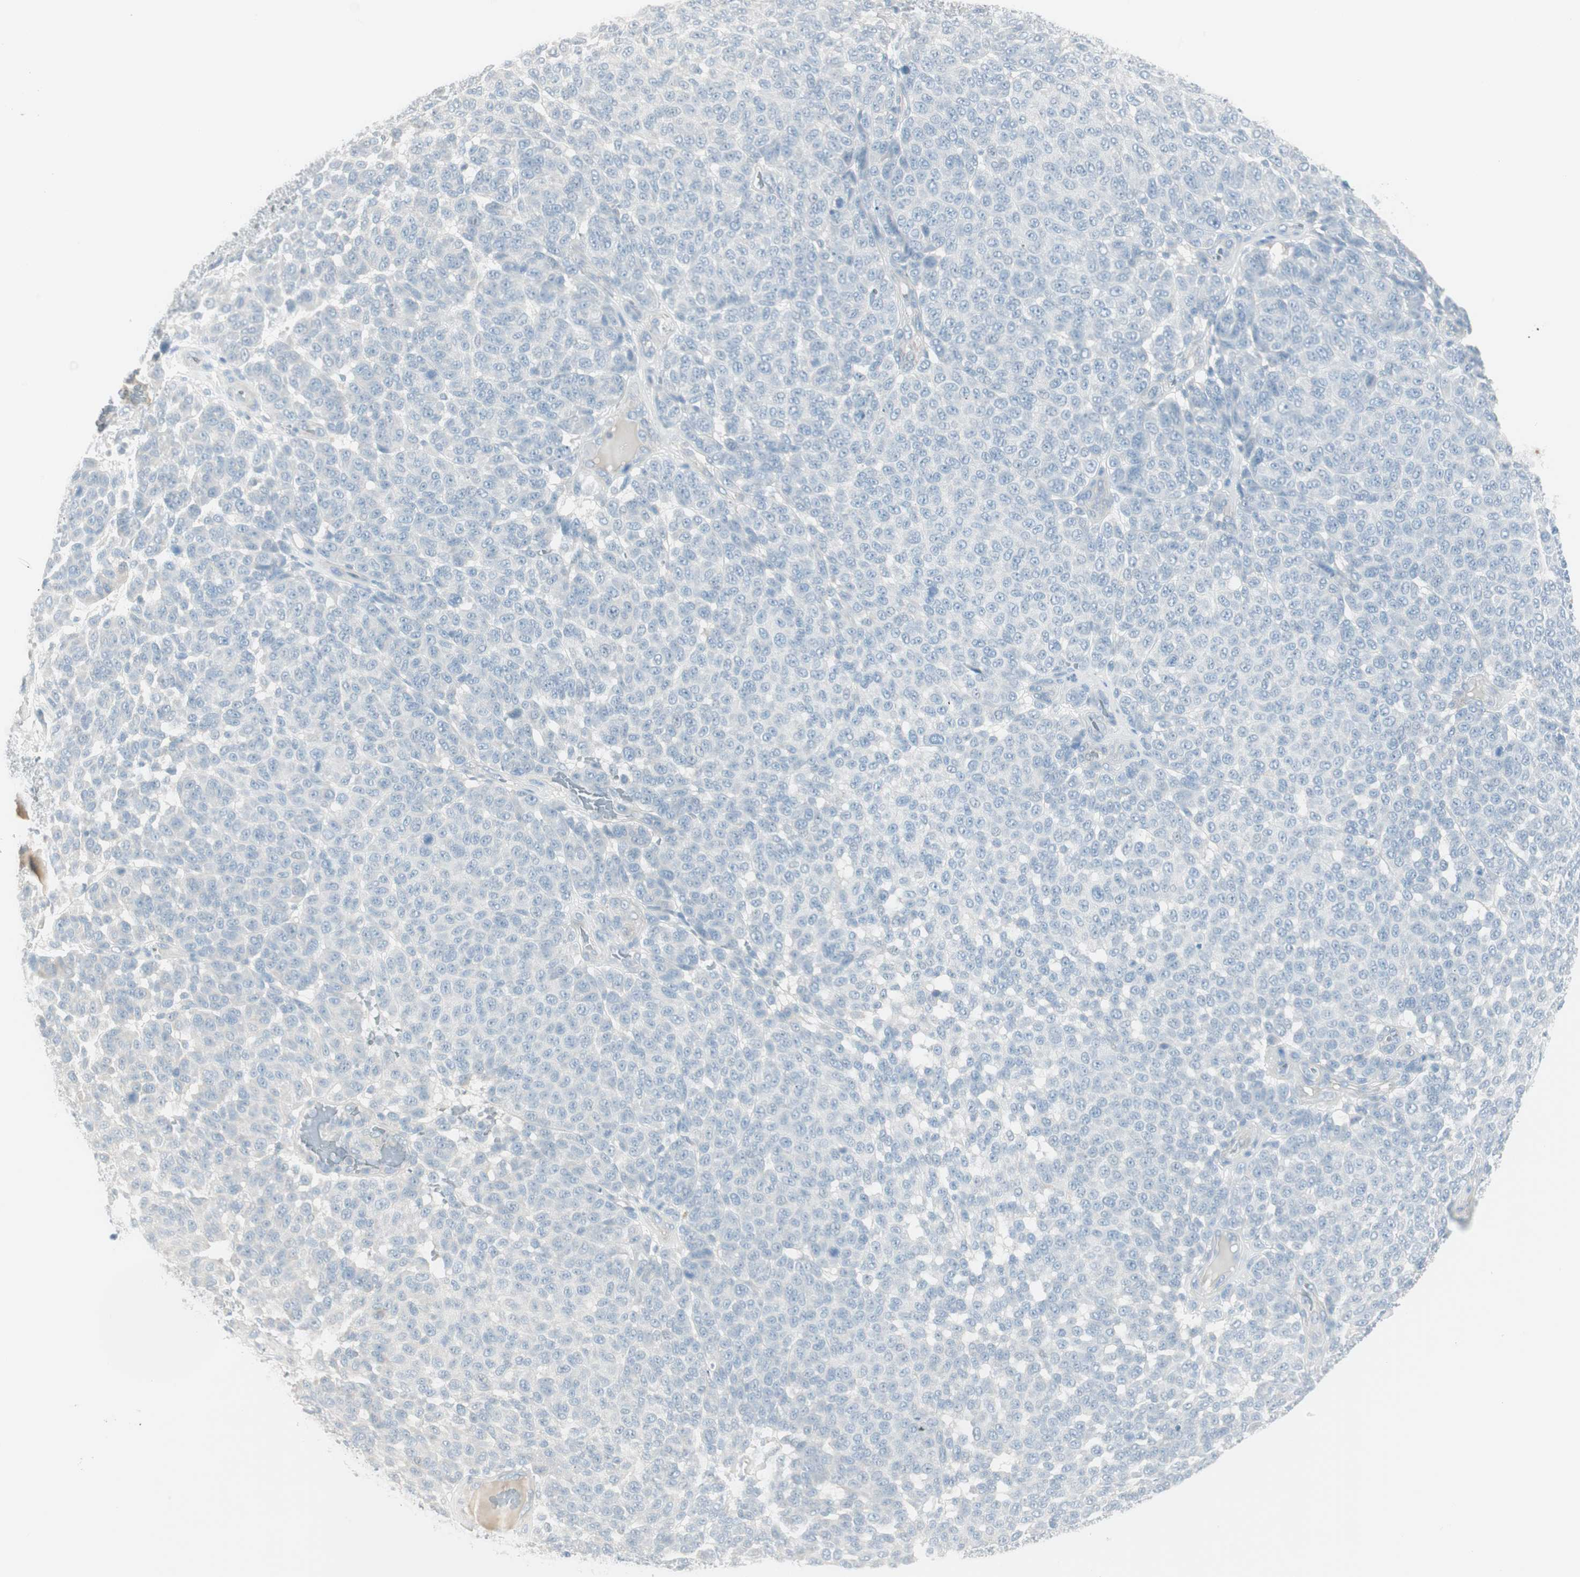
{"staining": {"intensity": "negative", "quantity": "none", "location": "none"}, "tissue": "melanoma", "cell_type": "Tumor cells", "image_type": "cancer", "snomed": [{"axis": "morphology", "description": "Malignant melanoma, NOS"}, {"axis": "topography", "description": "Skin"}], "caption": "A histopathology image of malignant melanoma stained for a protein demonstrates no brown staining in tumor cells.", "gene": "ITLN2", "patient": {"sex": "male", "age": 59}}